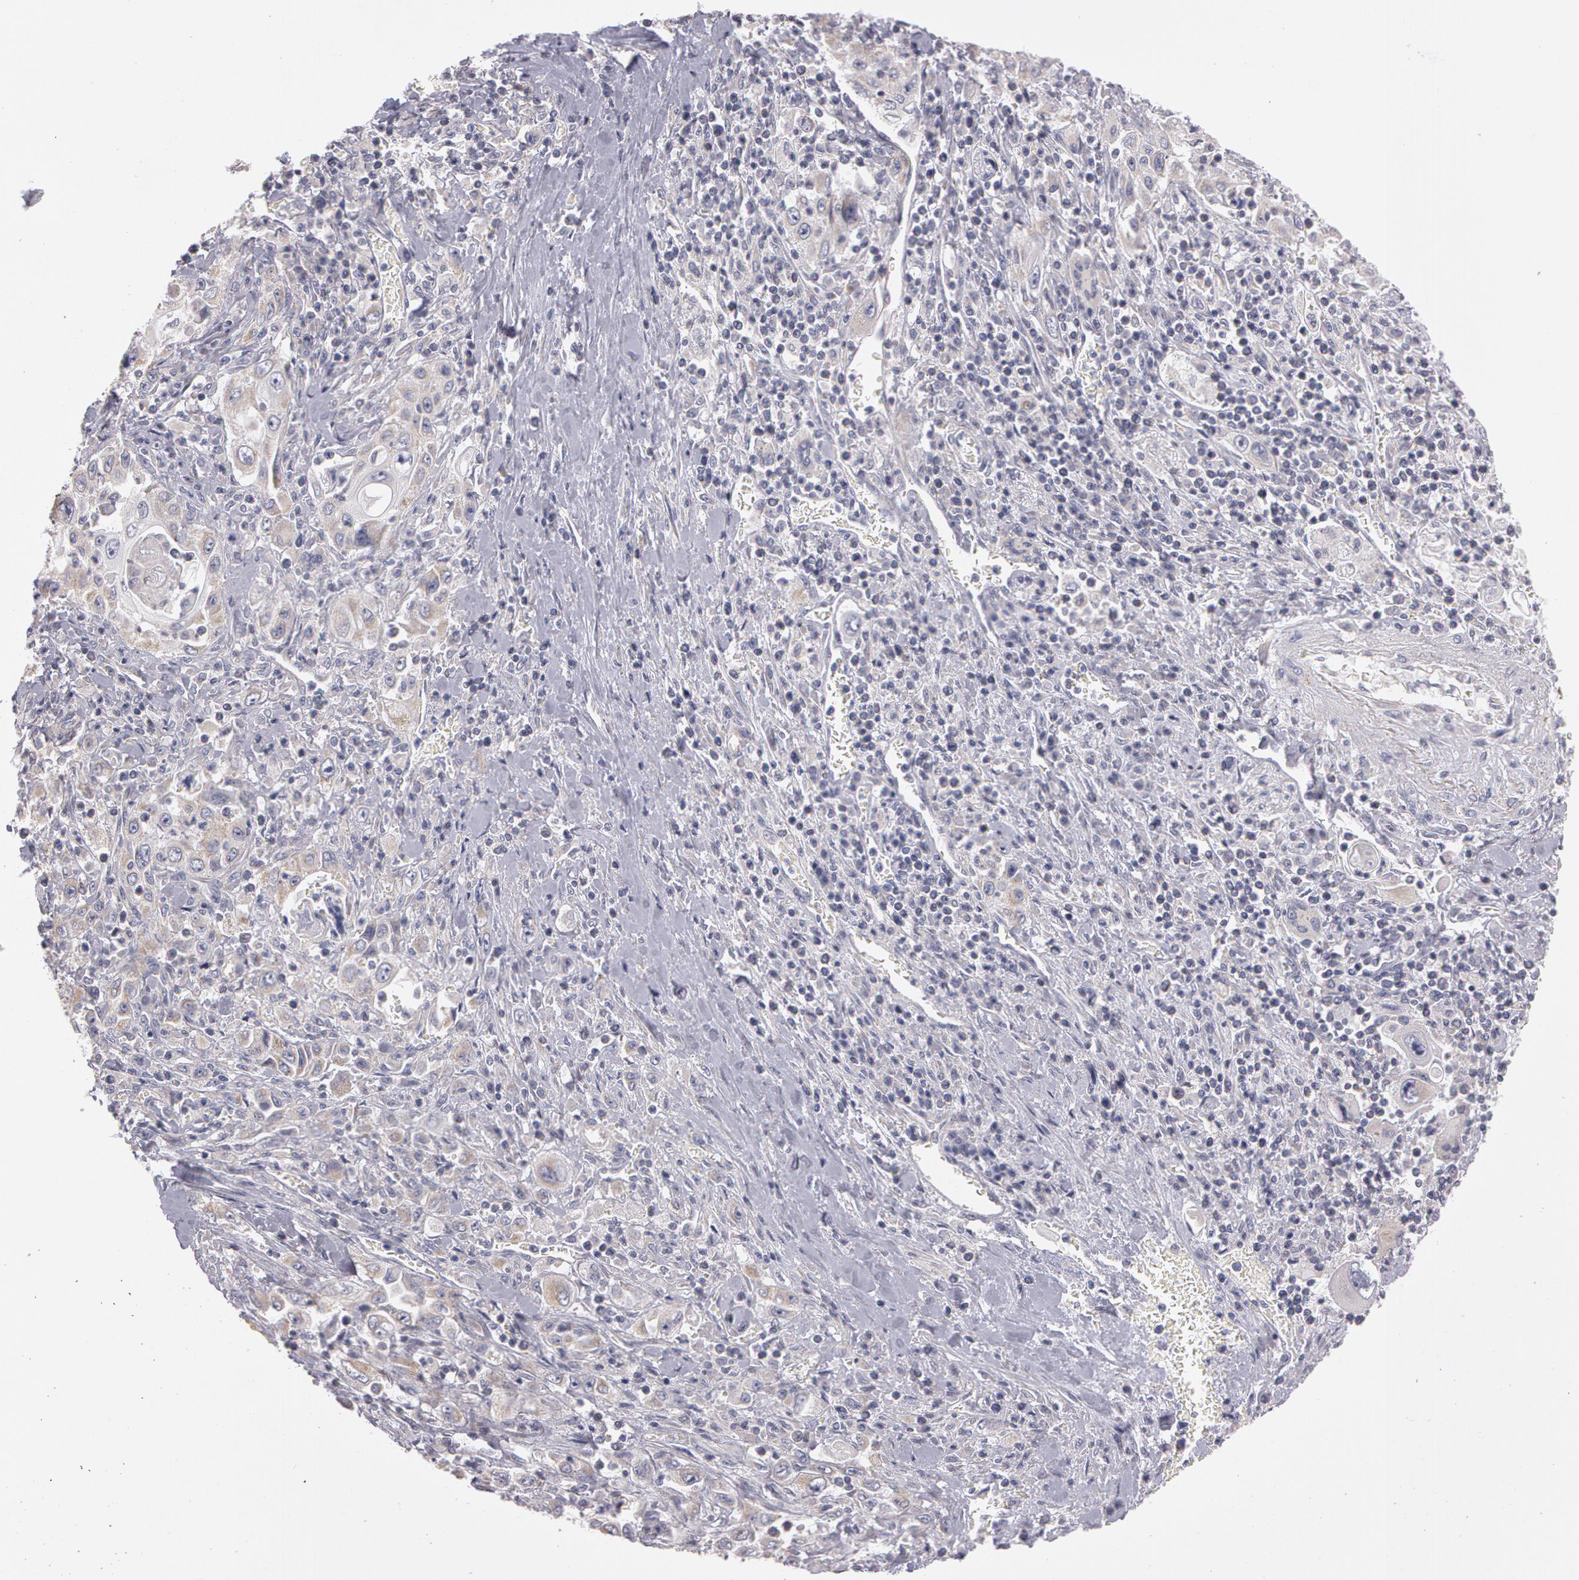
{"staining": {"intensity": "weak", "quantity": "25%-75%", "location": "cytoplasmic/membranous"}, "tissue": "pancreatic cancer", "cell_type": "Tumor cells", "image_type": "cancer", "snomed": [{"axis": "morphology", "description": "Adenocarcinoma, NOS"}, {"axis": "topography", "description": "Pancreas"}], "caption": "Protein staining of pancreatic adenocarcinoma tissue displays weak cytoplasmic/membranous expression in about 25%-75% of tumor cells. (Stains: DAB in brown, nuclei in blue, Microscopy: brightfield microscopy at high magnification).", "gene": "NEK9", "patient": {"sex": "male", "age": 70}}